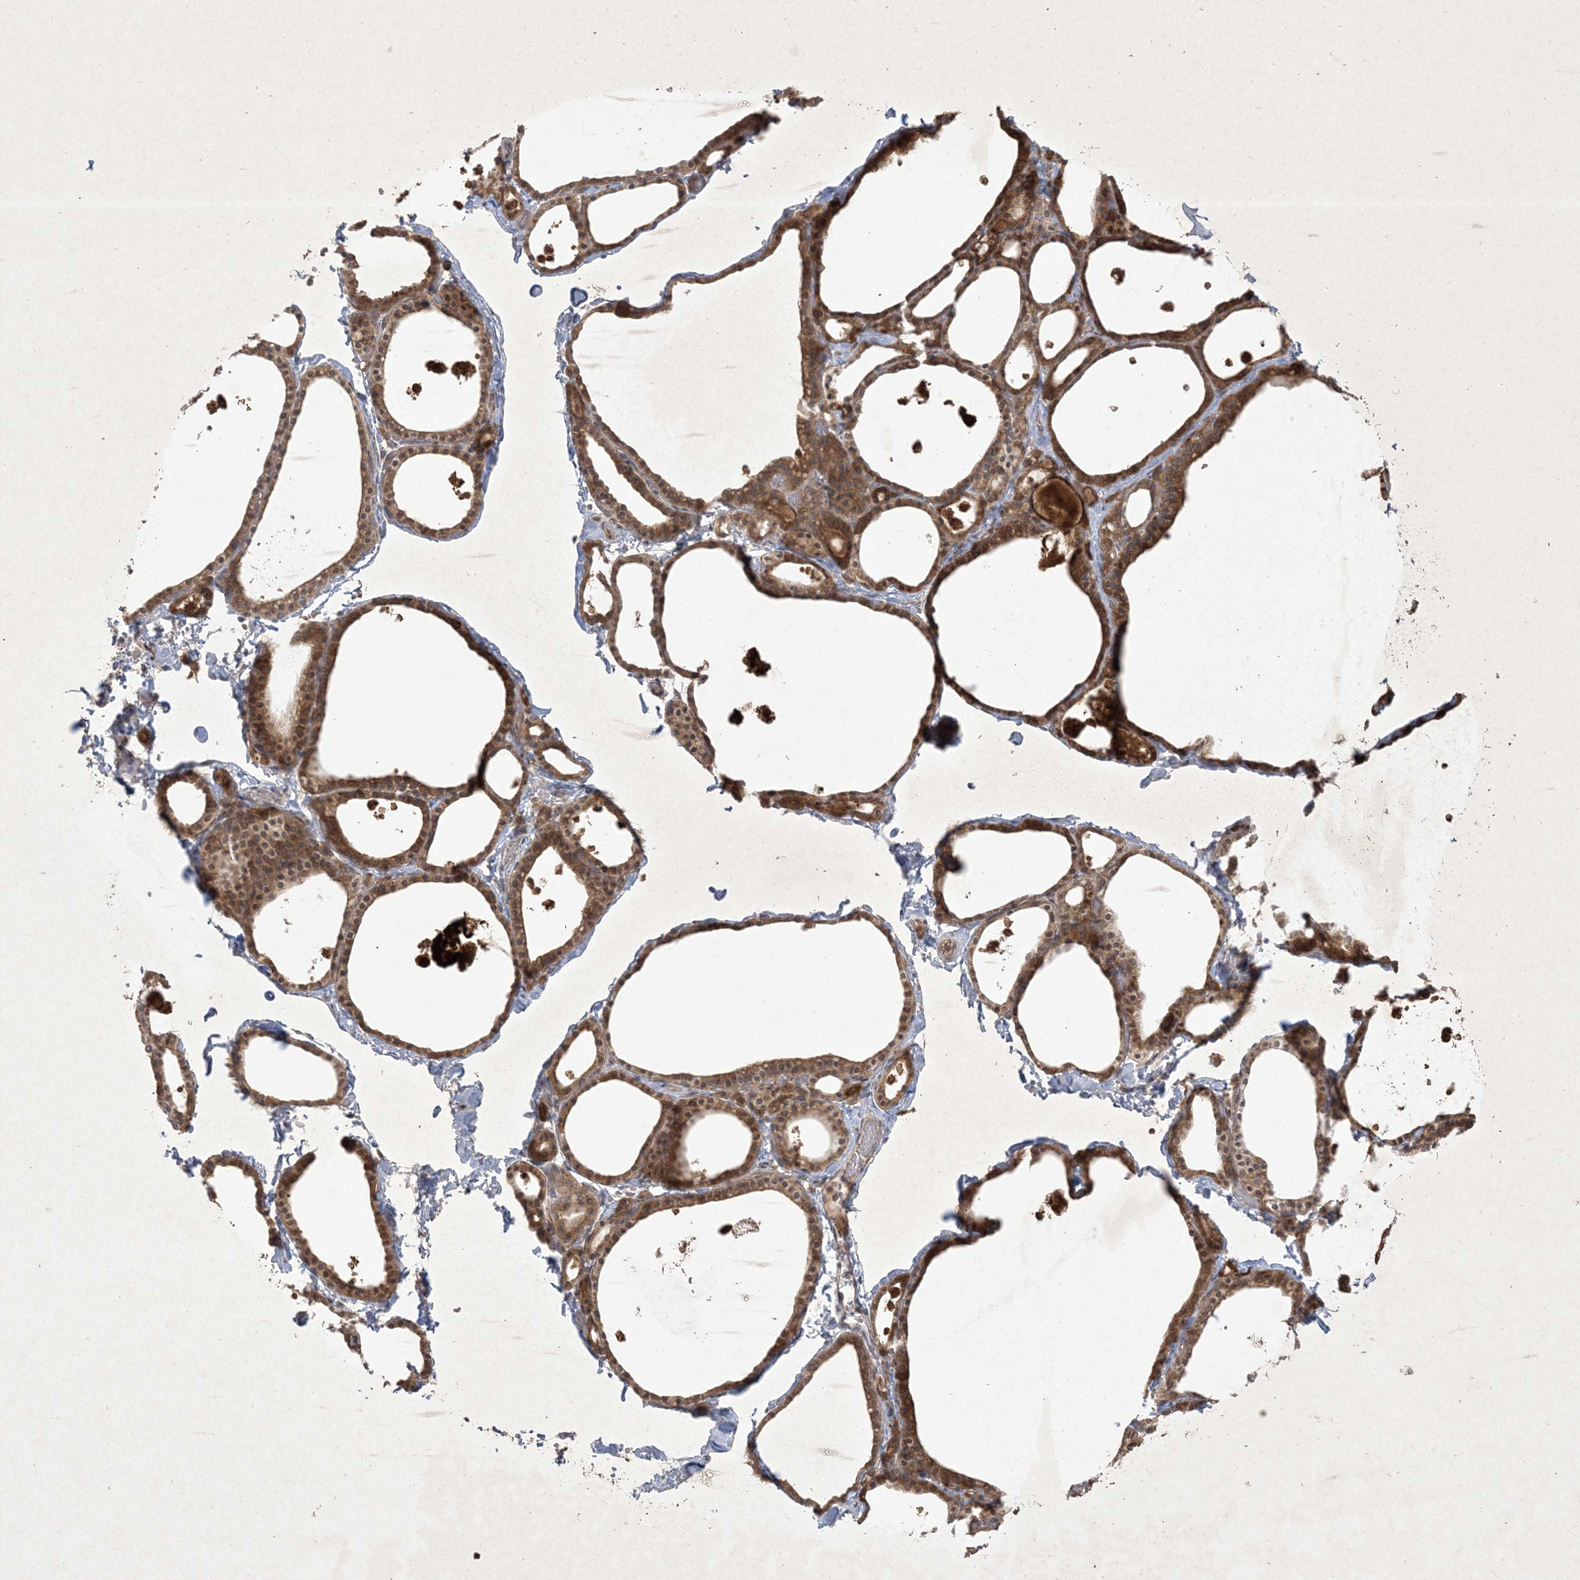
{"staining": {"intensity": "strong", "quantity": ">75%", "location": "cytoplasmic/membranous"}, "tissue": "thyroid gland", "cell_type": "Glandular cells", "image_type": "normal", "snomed": [{"axis": "morphology", "description": "Normal tissue, NOS"}, {"axis": "topography", "description": "Thyroid gland"}], "caption": "Glandular cells reveal high levels of strong cytoplasmic/membranous expression in approximately >75% of cells in unremarkable human thyroid gland. (Stains: DAB in brown, nuclei in blue, Microscopy: brightfield microscopy at high magnification).", "gene": "NRBP2", "patient": {"sex": "male", "age": 56}}